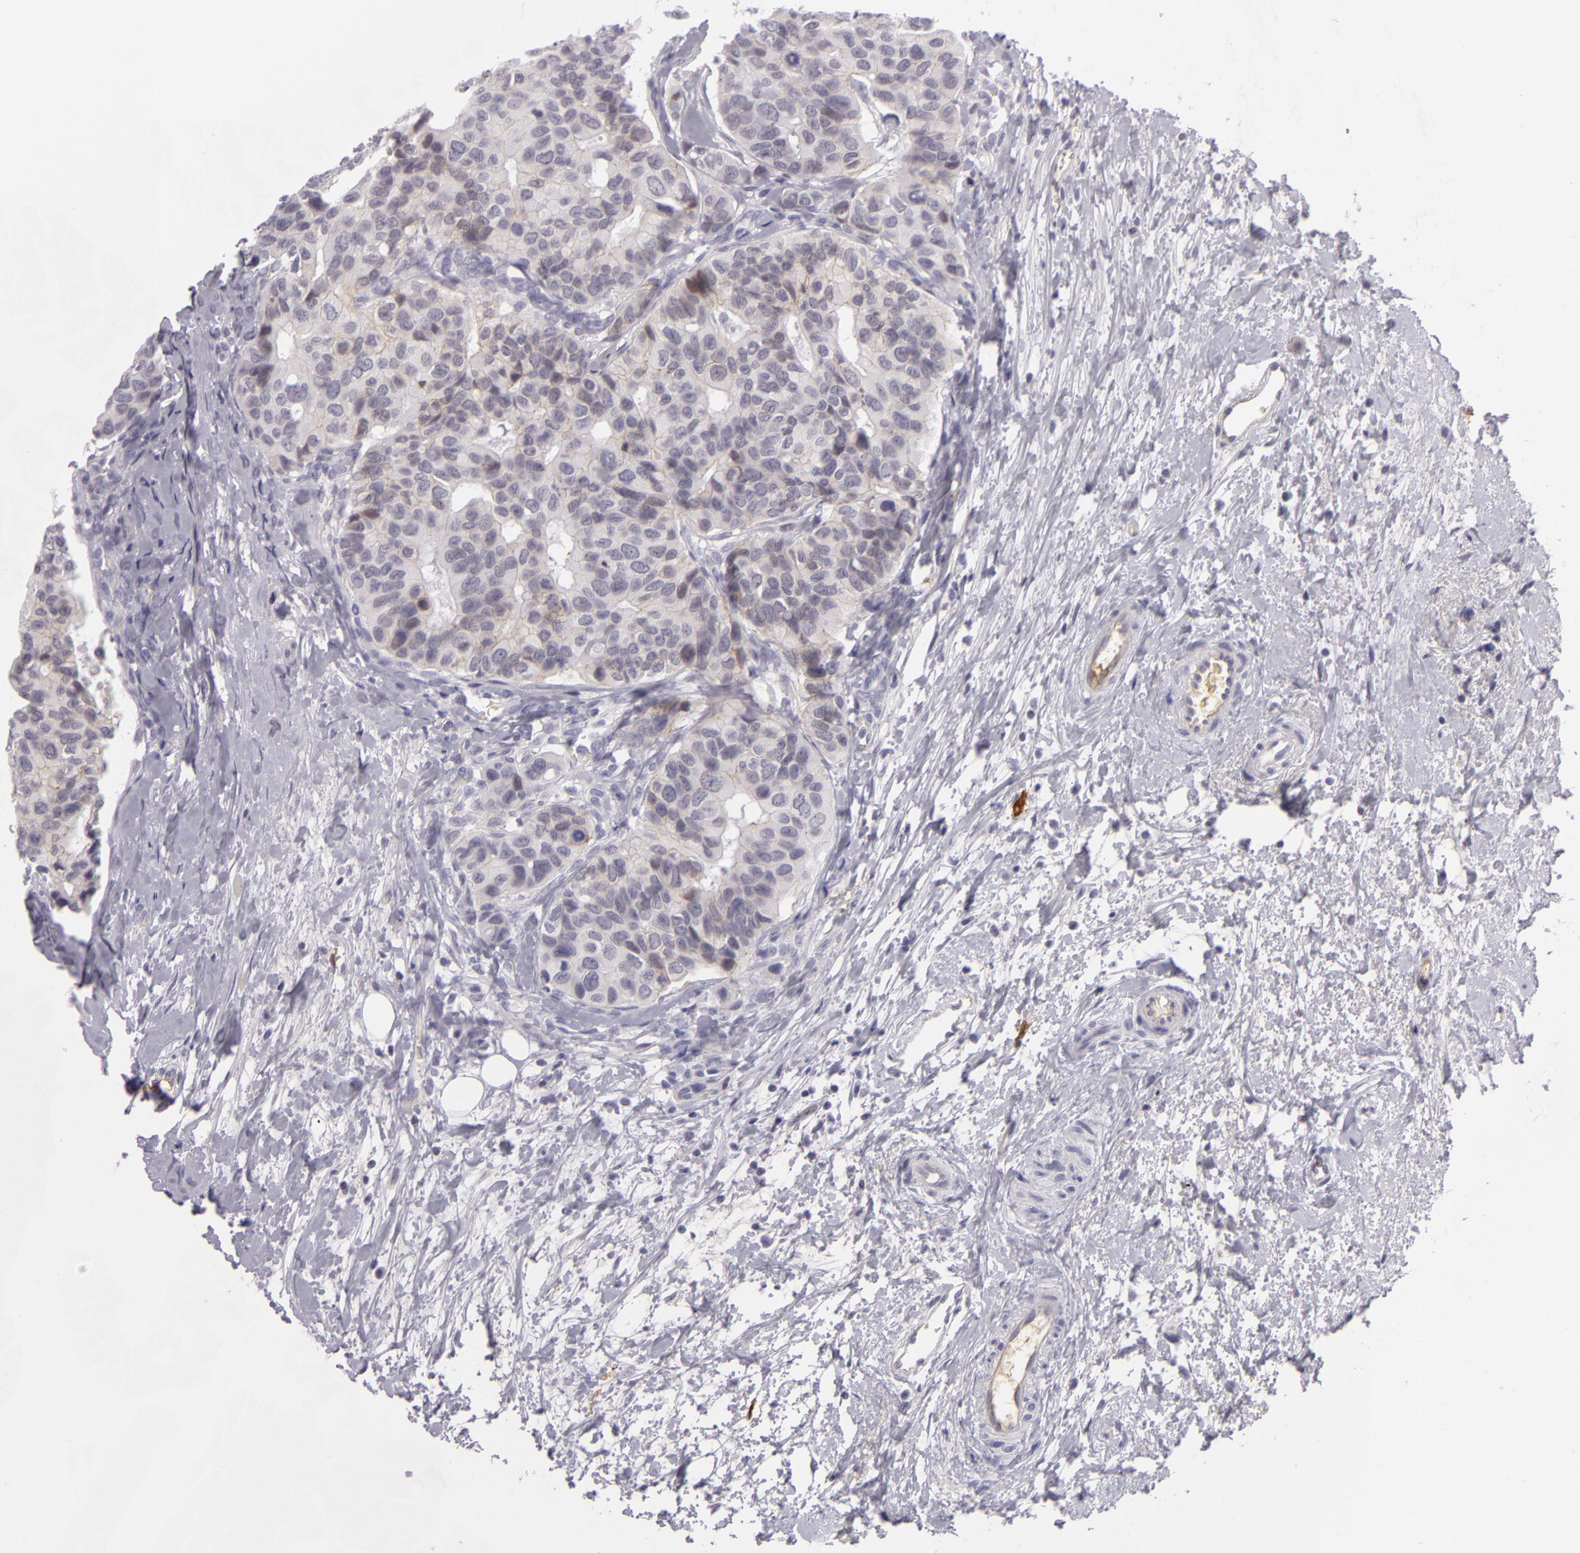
{"staining": {"intensity": "negative", "quantity": "none", "location": "none"}, "tissue": "breast cancer", "cell_type": "Tumor cells", "image_type": "cancer", "snomed": [{"axis": "morphology", "description": "Duct carcinoma"}, {"axis": "topography", "description": "Breast"}], "caption": "The immunohistochemistry photomicrograph has no significant staining in tumor cells of breast cancer (infiltrating ductal carcinoma) tissue. (Brightfield microscopy of DAB IHC at high magnification).", "gene": "CTNNB1", "patient": {"sex": "female", "age": 69}}